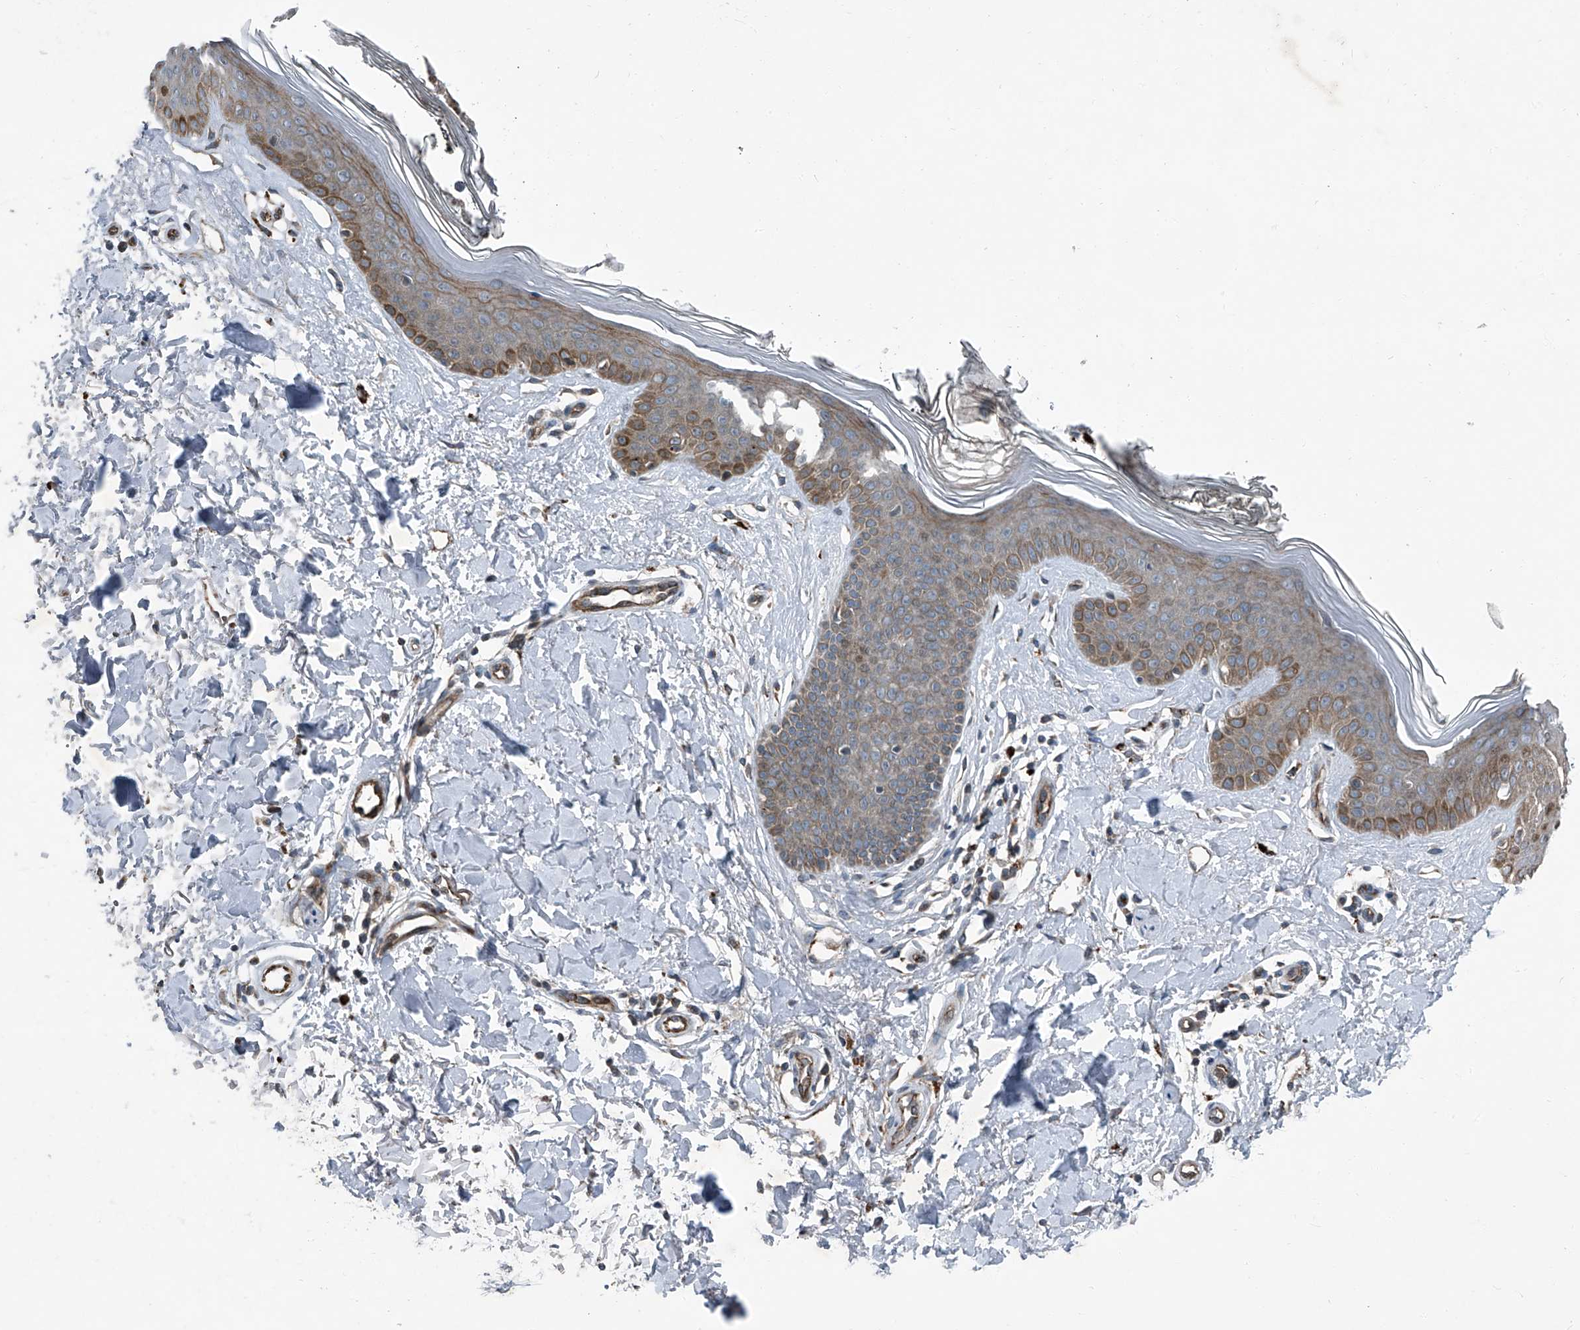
{"staining": {"intensity": "negative", "quantity": "none", "location": "none"}, "tissue": "skin", "cell_type": "Fibroblasts", "image_type": "normal", "snomed": [{"axis": "morphology", "description": "Normal tissue, NOS"}, {"axis": "topography", "description": "Skin"}], "caption": "DAB (3,3'-diaminobenzidine) immunohistochemical staining of normal human skin exhibits no significant positivity in fibroblasts. Nuclei are stained in blue.", "gene": "SENP2", "patient": {"sex": "female", "age": 64}}